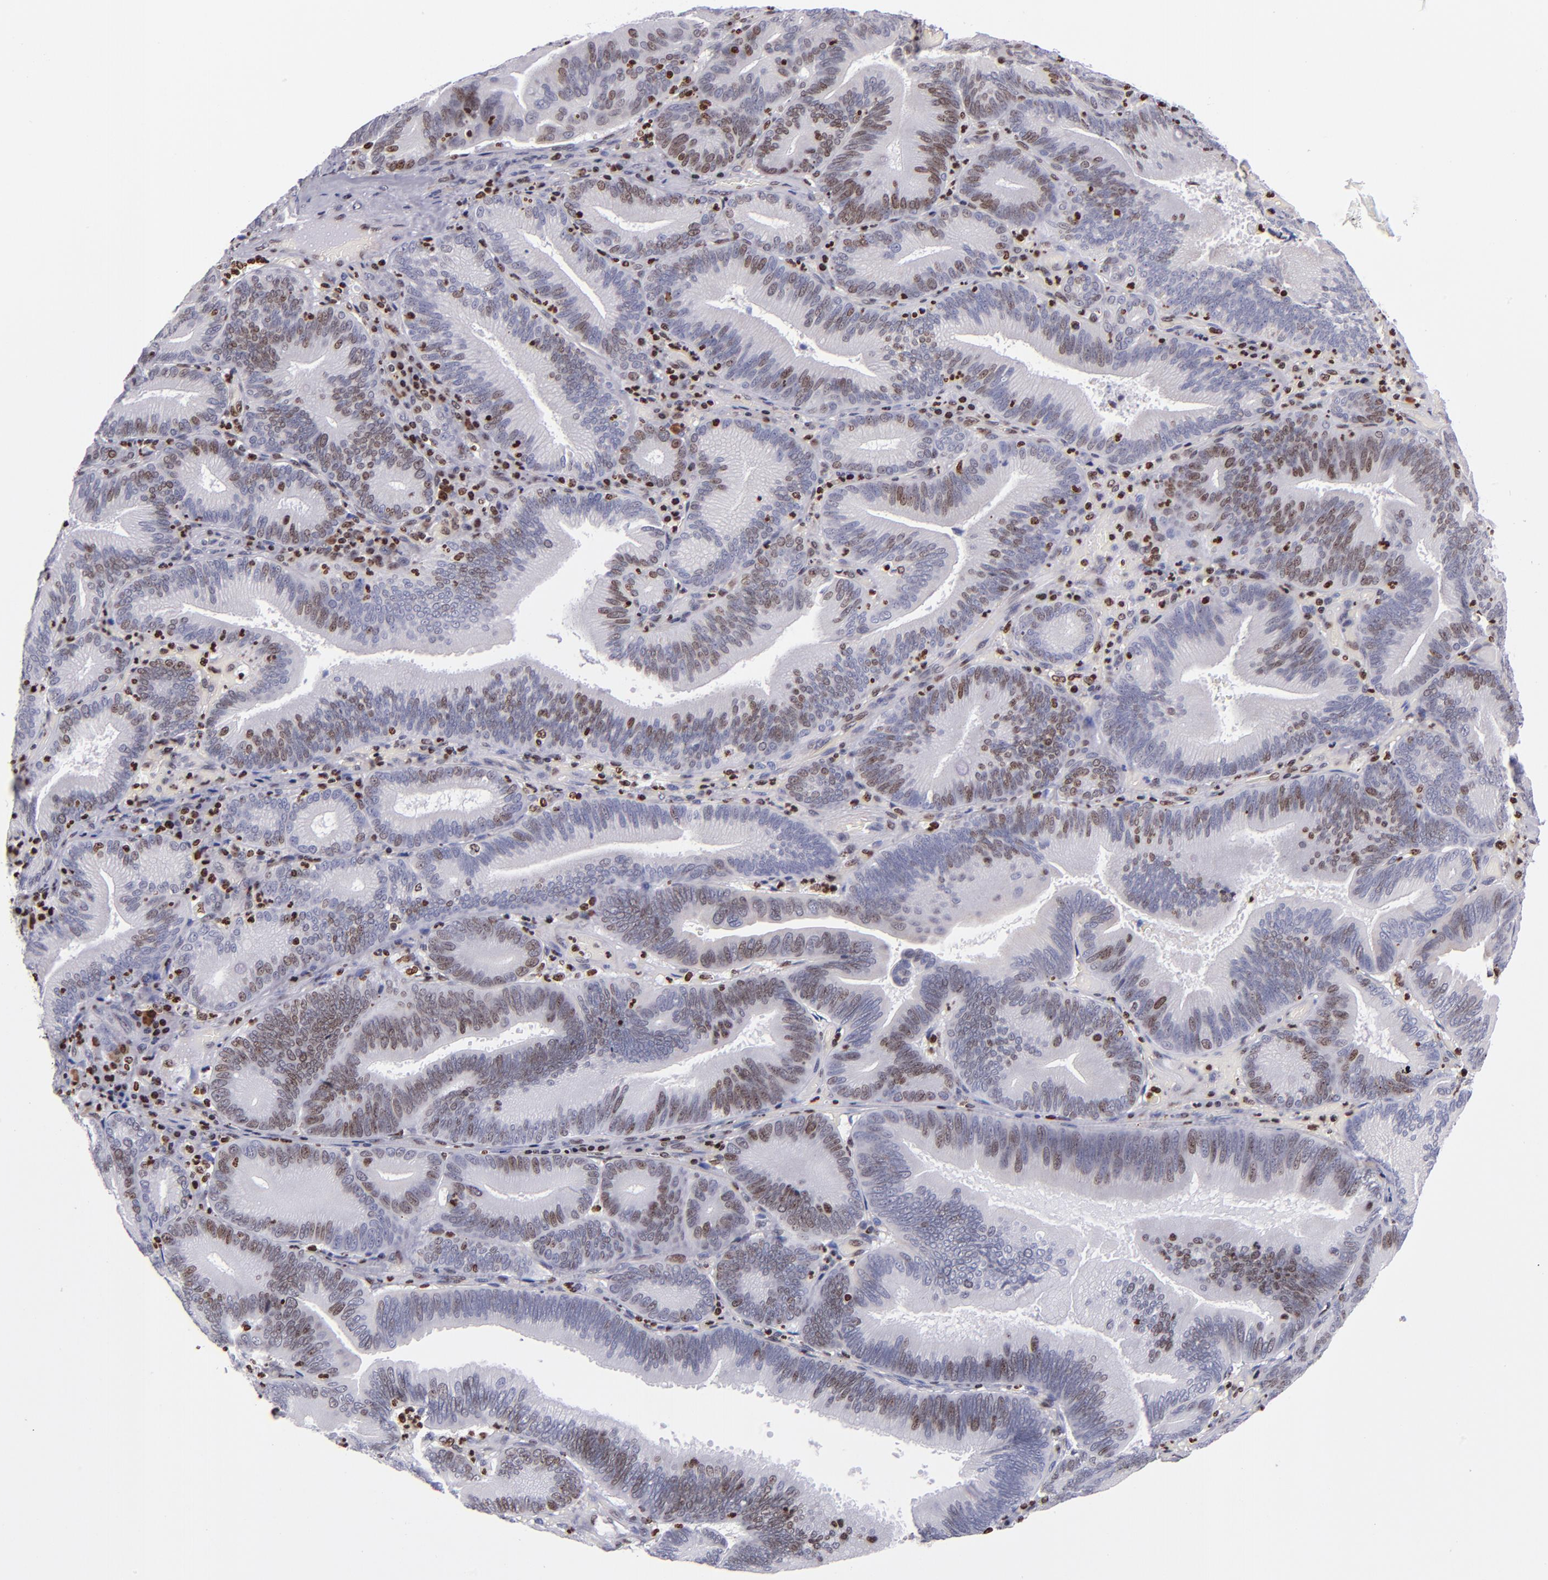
{"staining": {"intensity": "moderate", "quantity": "<25%", "location": "nuclear"}, "tissue": "pancreatic cancer", "cell_type": "Tumor cells", "image_type": "cancer", "snomed": [{"axis": "morphology", "description": "Adenocarcinoma, NOS"}, {"axis": "topography", "description": "Pancreas"}], "caption": "Protein staining of adenocarcinoma (pancreatic) tissue demonstrates moderate nuclear positivity in about <25% of tumor cells.", "gene": "CDKL5", "patient": {"sex": "male", "age": 82}}